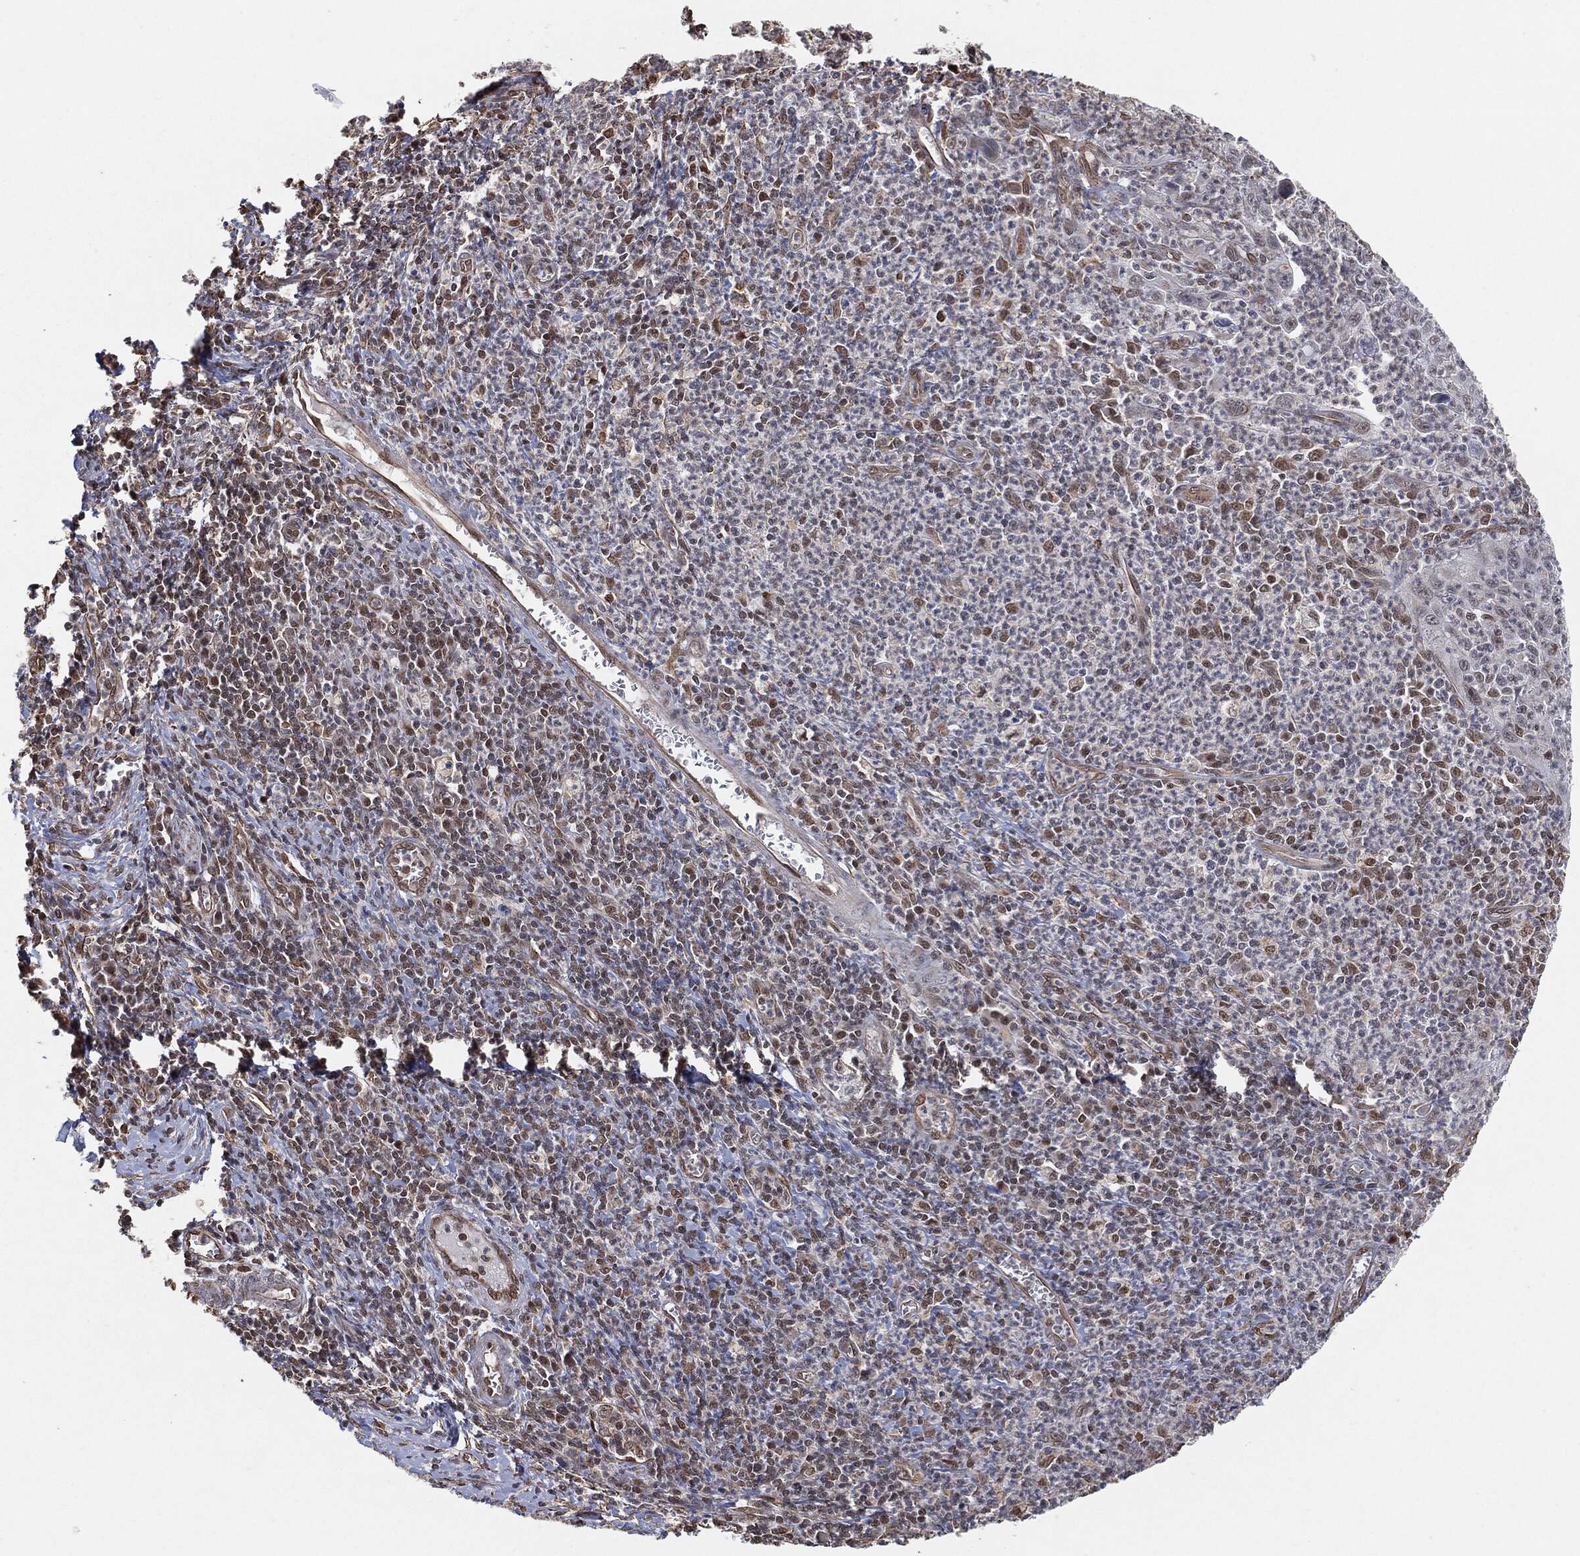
{"staining": {"intensity": "strong", "quantity": "<25%", "location": "nuclear"}, "tissue": "cervical cancer", "cell_type": "Tumor cells", "image_type": "cancer", "snomed": [{"axis": "morphology", "description": "Squamous cell carcinoma, NOS"}, {"axis": "topography", "description": "Cervix"}], "caption": "Immunohistochemical staining of human squamous cell carcinoma (cervical) shows medium levels of strong nuclear positivity in about <25% of tumor cells. Immunohistochemistry (ihc) stains the protein of interest in brown and the nuclei are stained blue.", "gene": "TP53RK", "patient": {"sex": "female", "age": 26}}